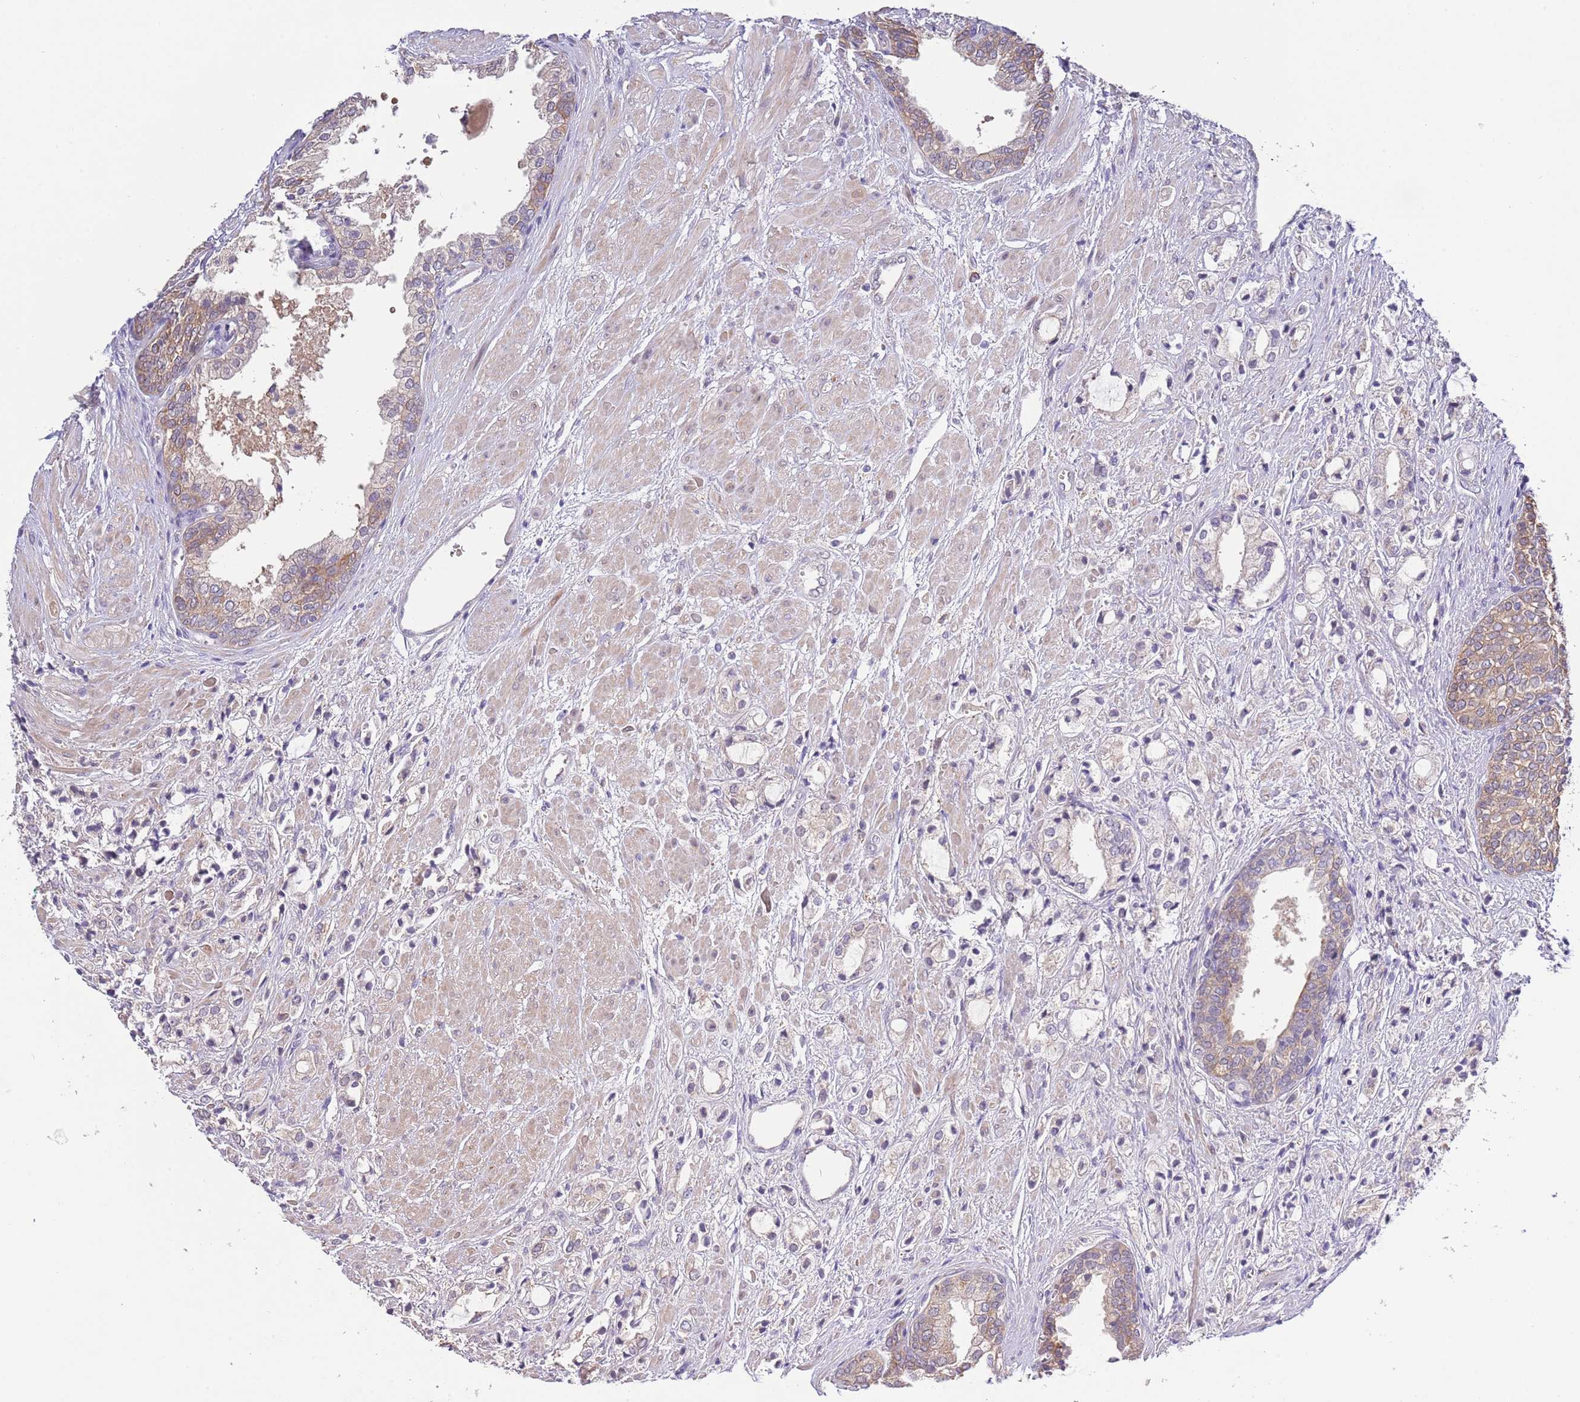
{"staining": {"intensity": "weak", "quantity": "25%-75%", "location": "cytoplasmic/membranous"}, "tissue": "prostate cancer", "cell_type": "Tumor cells", "image_type": "cancer", "snomed": [{"axis": "morphology", "description": "Adenocarcinoma, High grade"}, {"axis": "topography", "description": "Prostate"}], "caption": "Prostate cancer (high-grade adenocarcinoma) stained for a protein exhibits weak cytoplasmic/membranous positivity in tumor cells.", "gene": "LIPJ", "patient": {"sex": "male", "age": 50}}